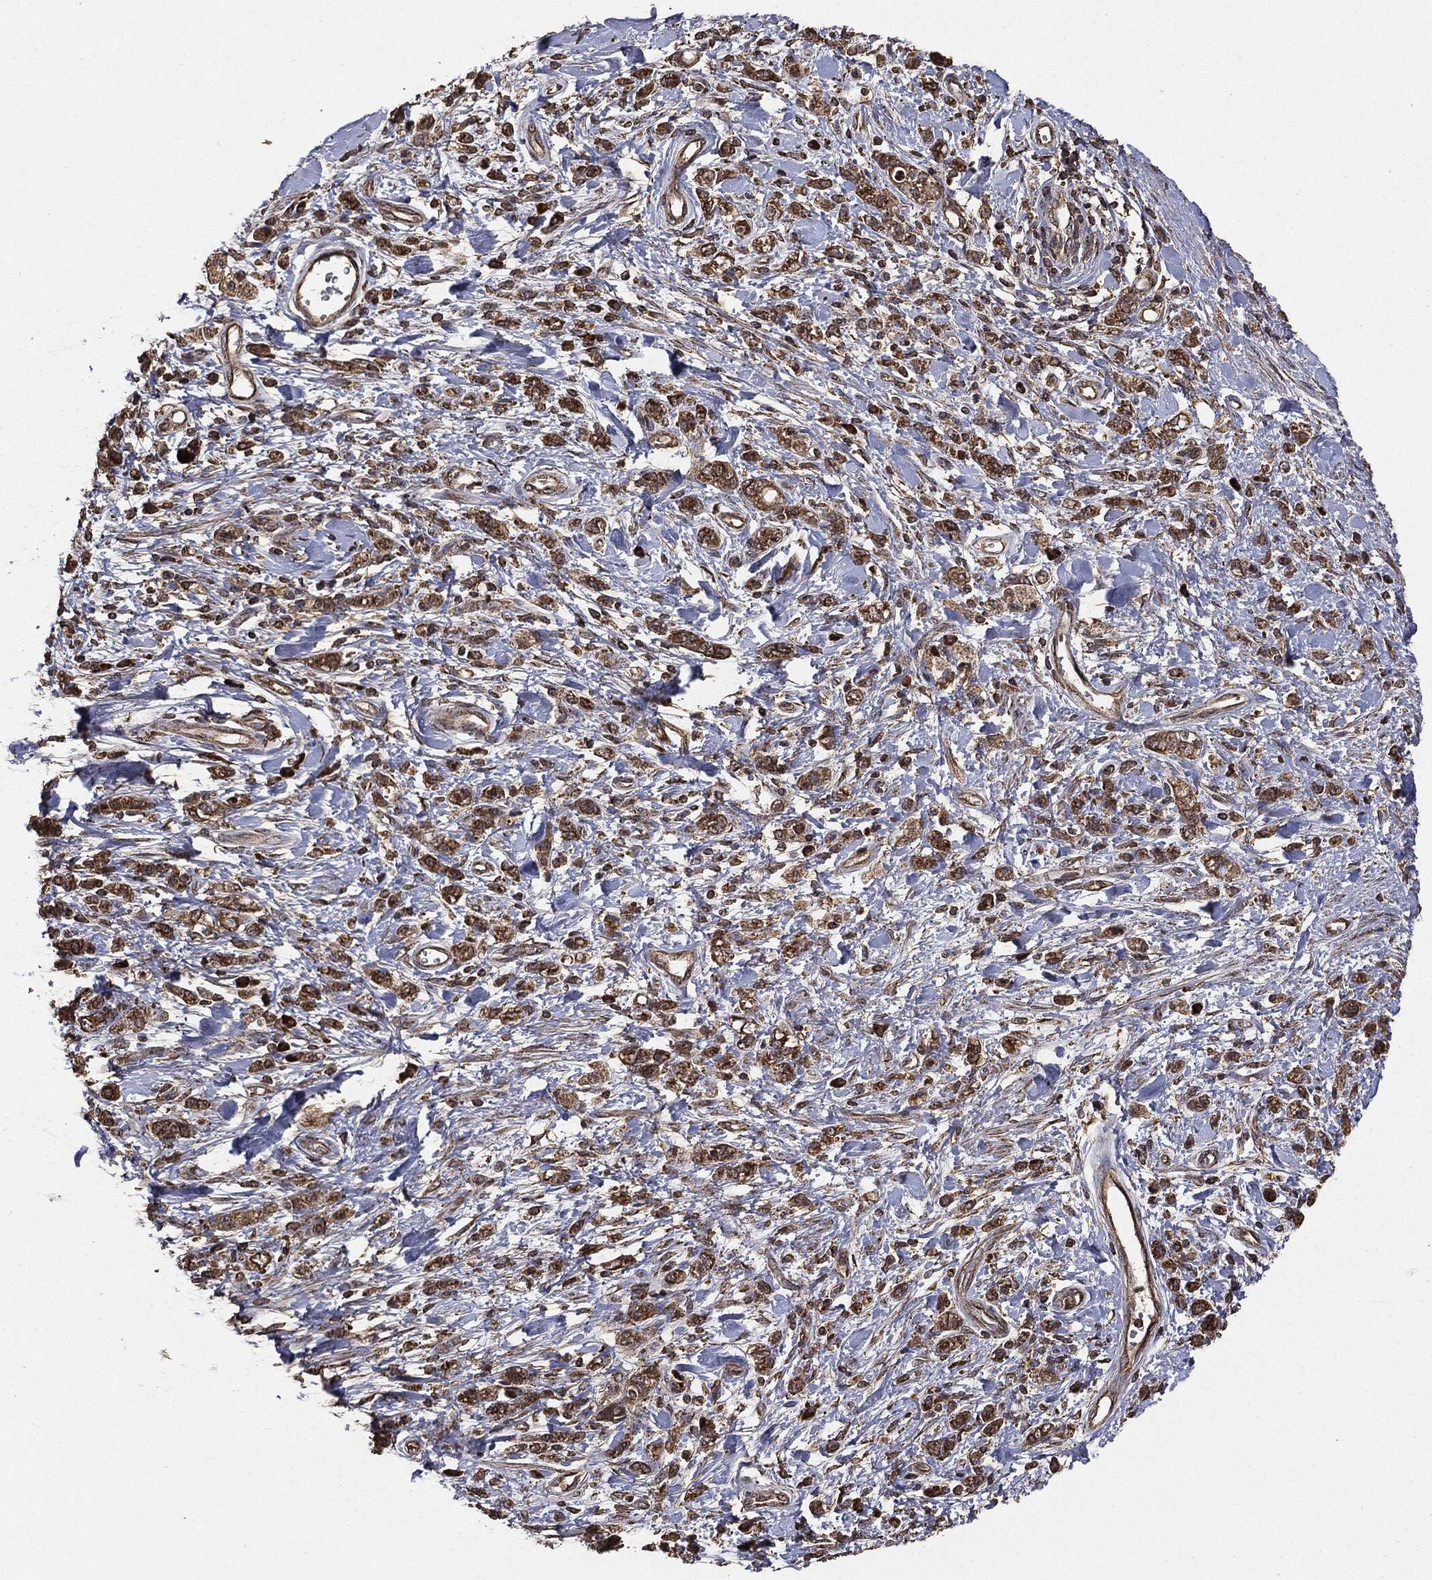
{"staining": {"intensity": "moderate", "quantity": ">75%", "location": "cytoplasmic/membranous"}, "tissue": "stomach cancer", "cell_type": "Tumor cells", "image_type": "cancer", "snomed": [{"axis": "morphology", "description": "Adenocarcinoma, NOS"}, {"axis": "topography", "description": "Stomach"}], "caption": "Adenocarcinoma (stomach) was stained to show a protein in brown. There is medium levels of moderate cytoplasmic/membranous expression in about >75% of tumor cells.", "gene": "MTOR", "patient": {"sex": "male", "age": 77}}